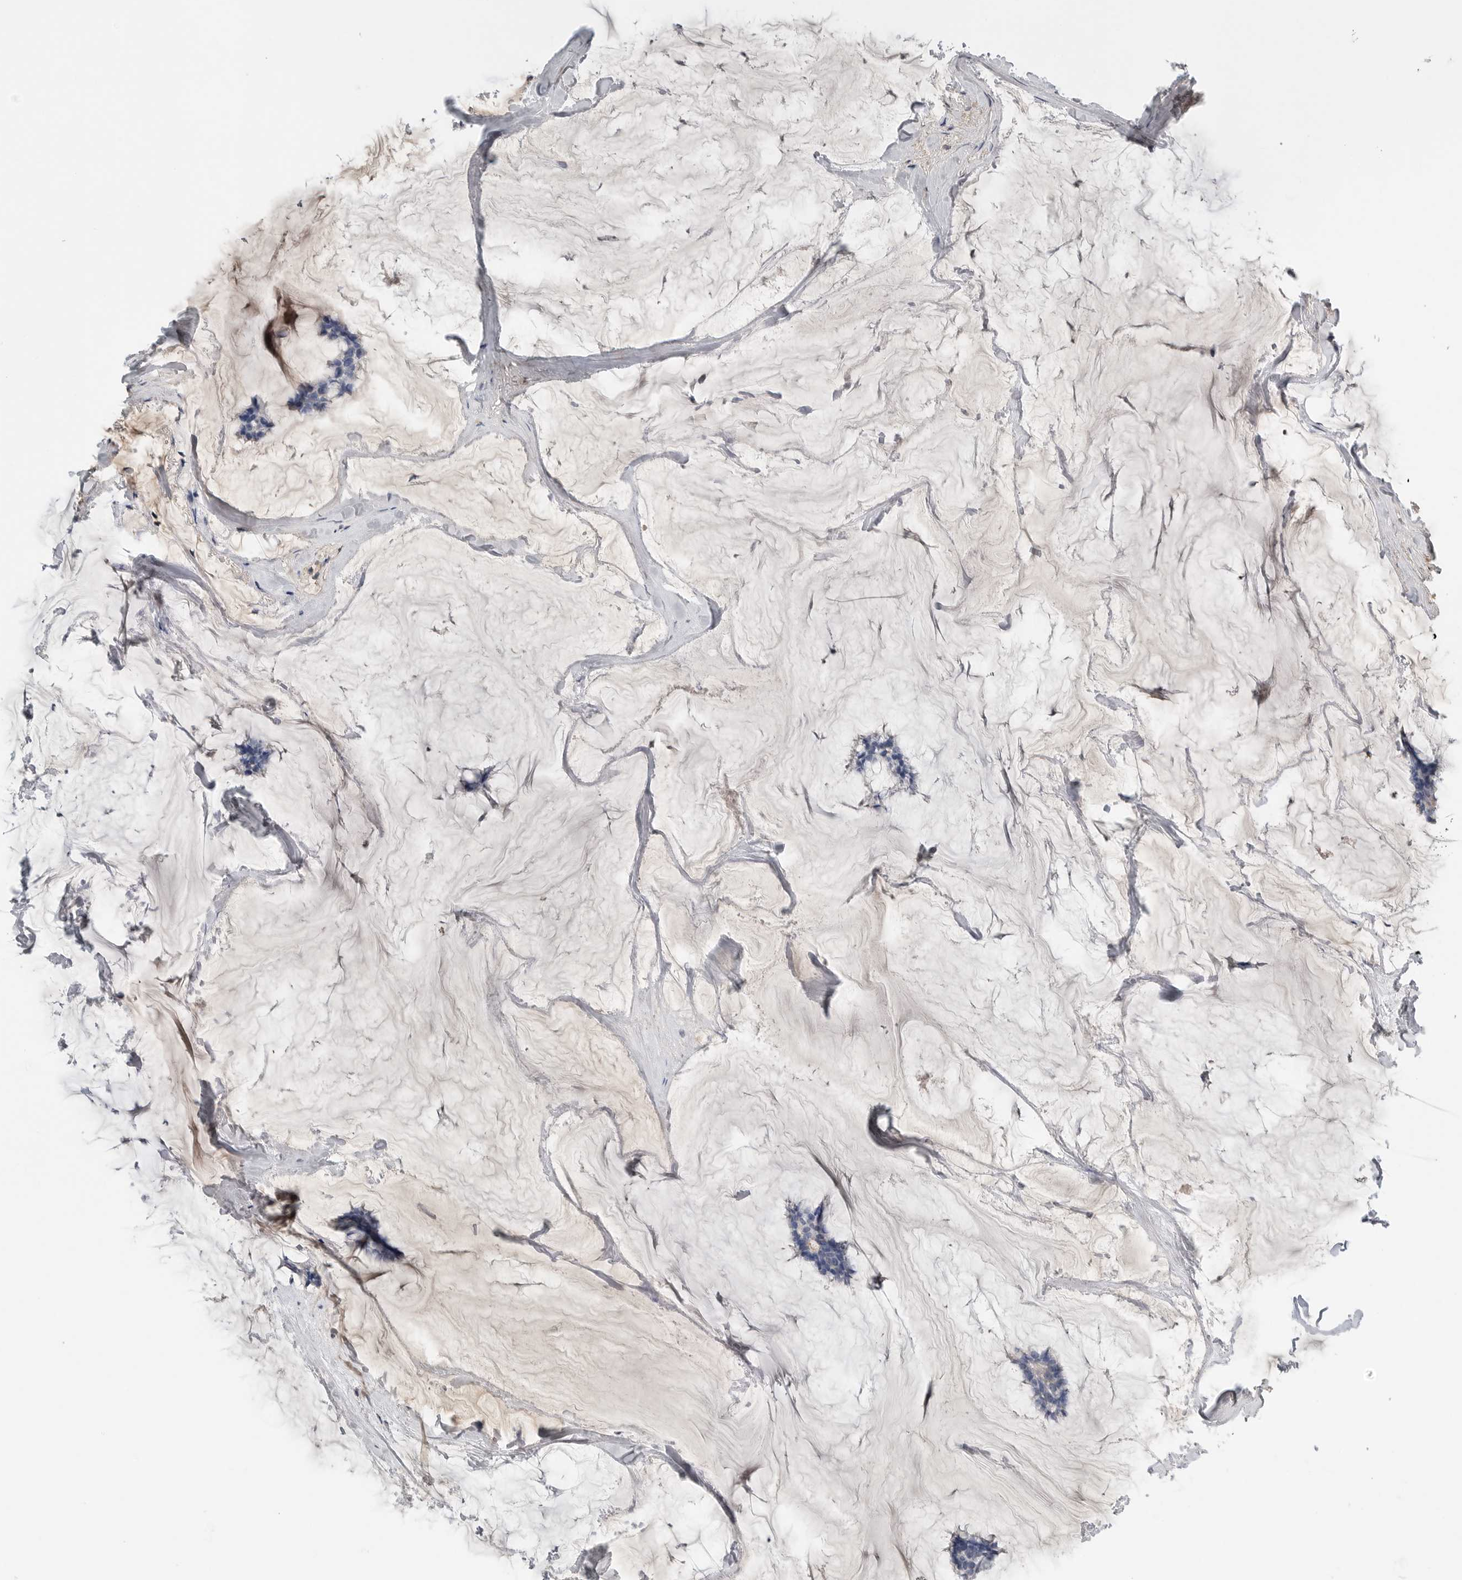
{"staining": {"intensity": "negative", "quantity": "none", "location": "none"}, "tissue": "breast cancer", "cell_type": "Tumor cells", "image_type": "cancer", "snomed": [{"axis": "morphology", "description": "Duct carcinoma"}, {"axis": "topography", "description": "Breast"}], "caption": "Immunohistochemical staining of intraductal carcinoma (breast) reveals no significant staining in tumor cells. The staining is performed using DAB brown chromogen with nuclei counter-stained in using hematoxylin.", "gene": "FABP6", "patient": {"sex": "female", "age": 93}}